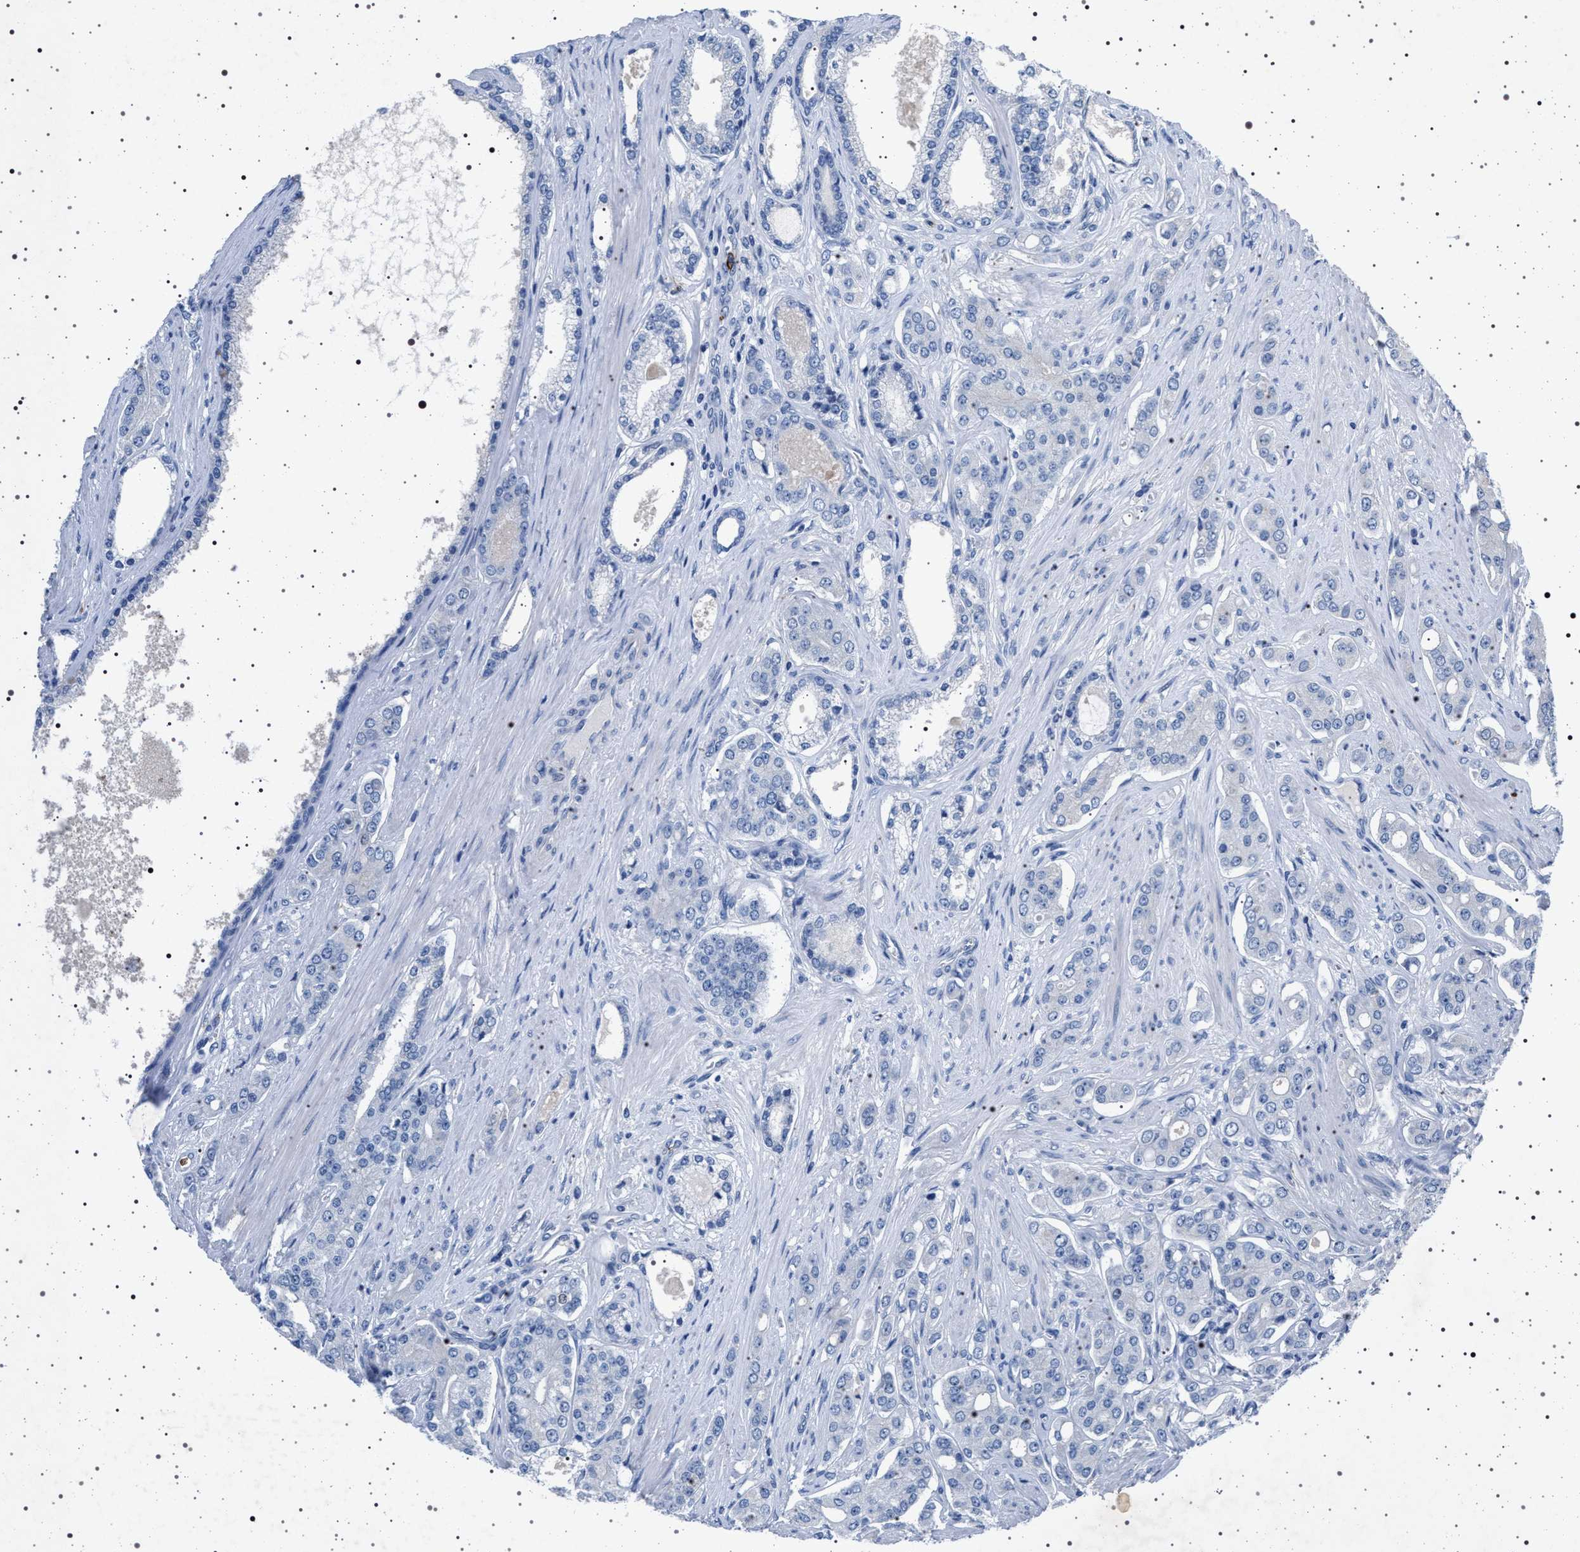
{"staining": {"intensity": "negative", "quantity": "none", "location": "none"}, "tissue": "prostate cancer", "cell_type": "Tumor cells", "image_type": "cancer", "snomed": [{"axis": "morphology", "description": "Adenocarcinoma, High grade"}, {"axis": "topography", "description": "Prostate"}], "caption": "The histopathology image displays no staining of tumor cells in prostate adenocarcinoma (high-grade).", "gene": "NAT9", "patient": {"sex": "male", "age": 71}}